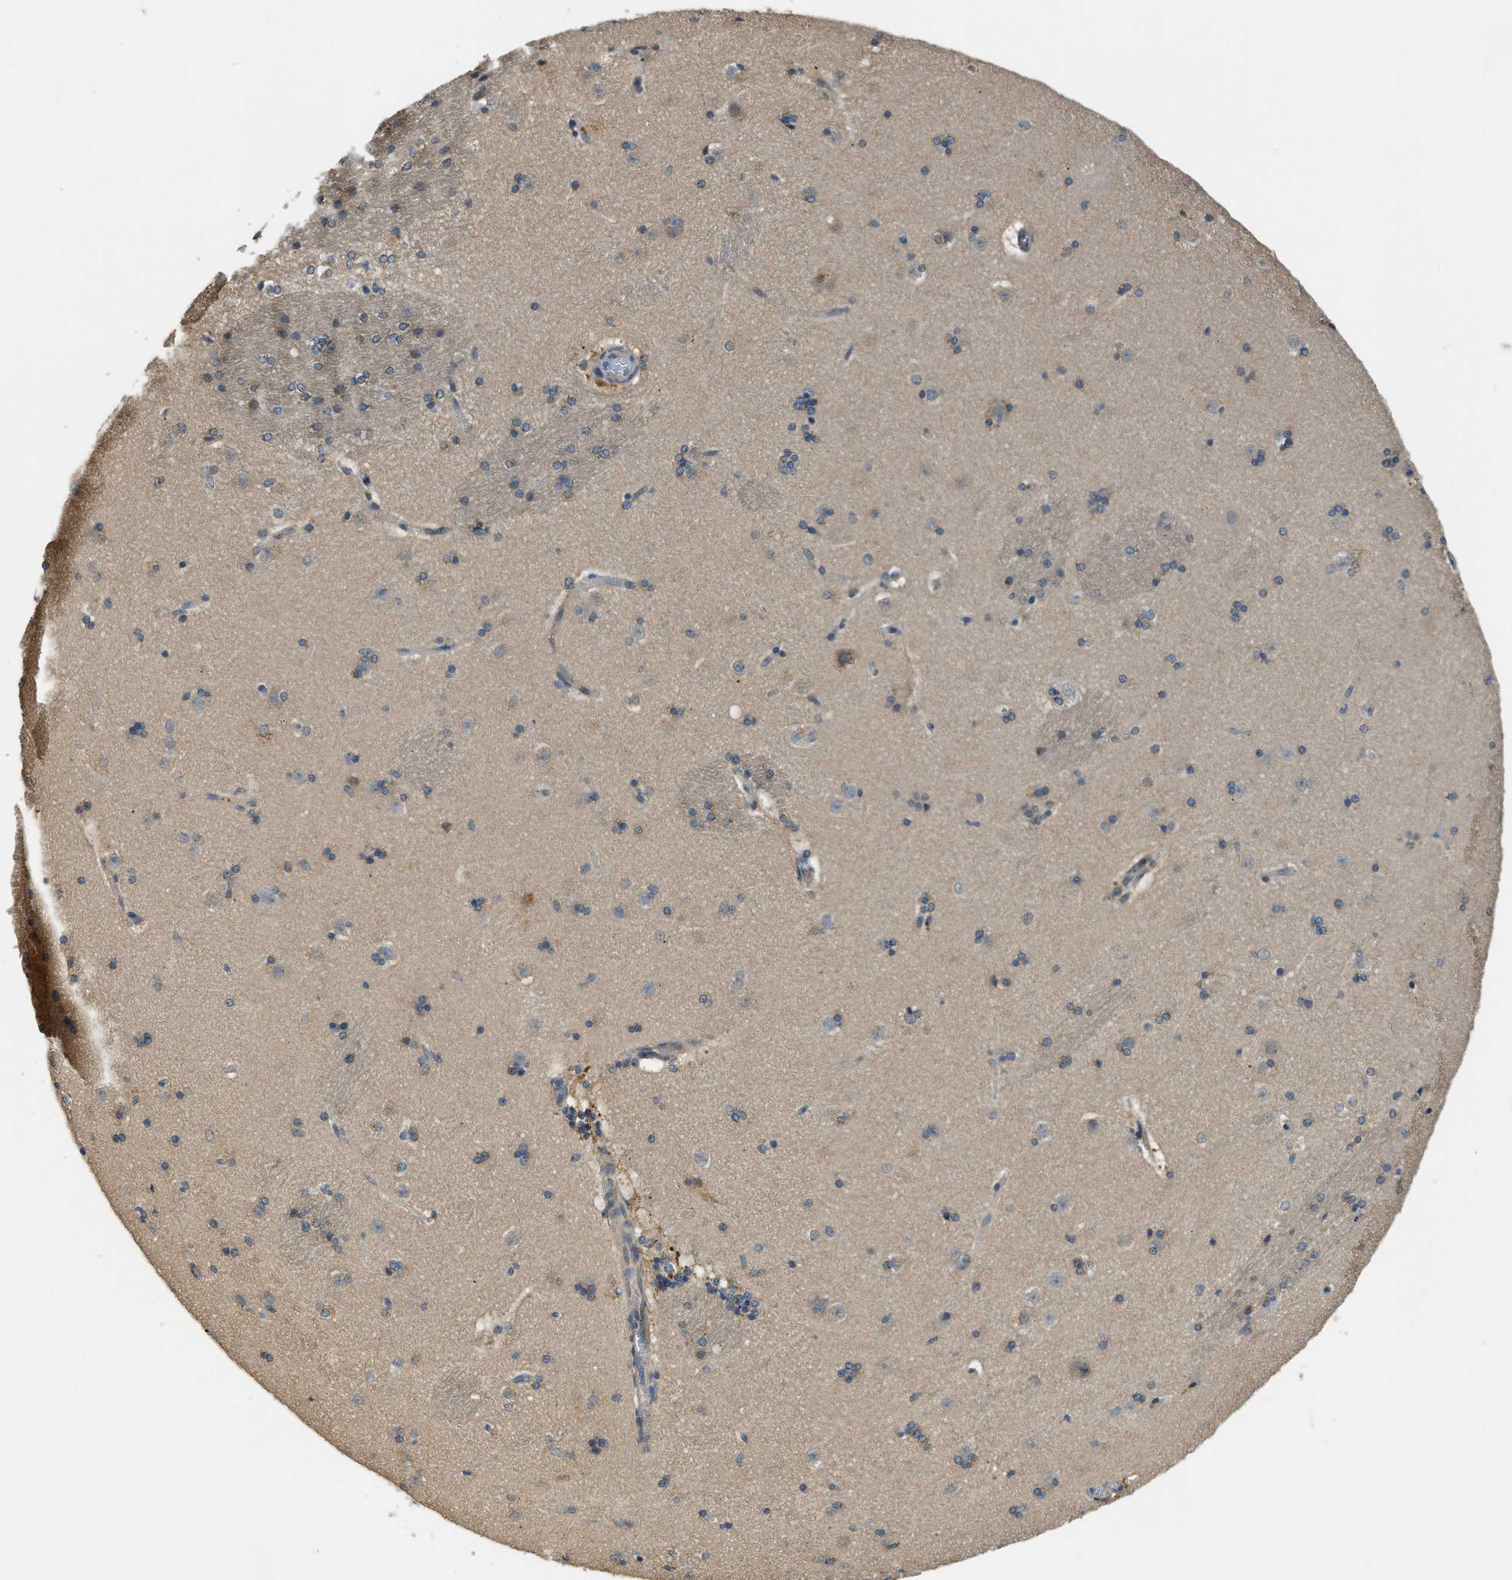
{"staining": {"intensity": "weak", "quantity": "<25%", "location": "cytoplasmic/membranous"}, "tissue": "caudate", "cell_type": "Glial cells", "image_type": "normal", "snomed": [{"axis": "morphology", "description": "Normal tissue, NOS"}, {"axis": "topography", "description": "Lateral ventricle wall"}], "caption": "Image shows no significant protein staining in glial cells of benign caudate. (DAB (3,3'-diaminobenzidine) immunohistochemistry (IHC), high magnification).", "gene": "CFLAR", "patient": {"sex": "female", "age": 19}}